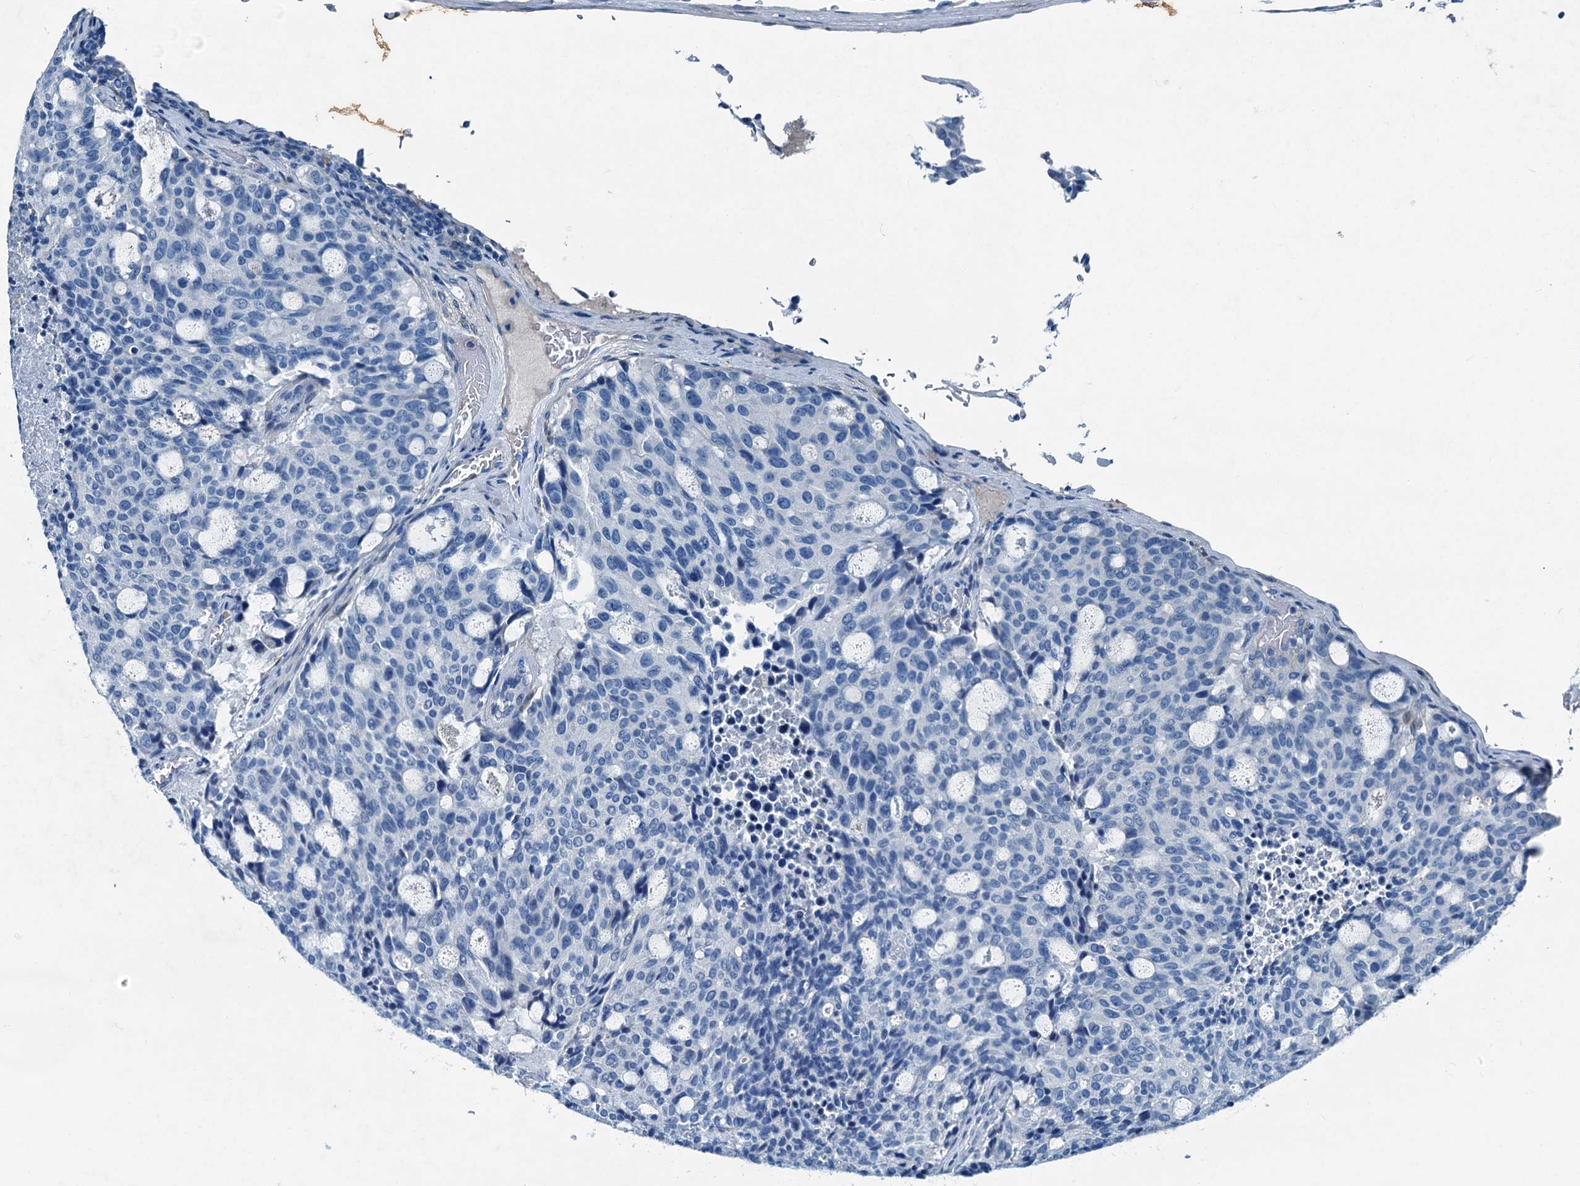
{"staining": {"intensity": "negative", "quantity": "none", "location": "none"}, "tissue": "carcinoid", "cell_type": "Tumor cells", "image_type": "cancer", "snomed": [{"axis": "morphology", "description": "Carcinoid, malignant, NOS"}, {"axis": "topography", "description": "Pancreas"}], "caption": "This is an IHC micrograph of carcinoid. There is no staining in tumor cells.", "gene": "RAB3IL1", "patient": {"sex": "female", "age": 54}}